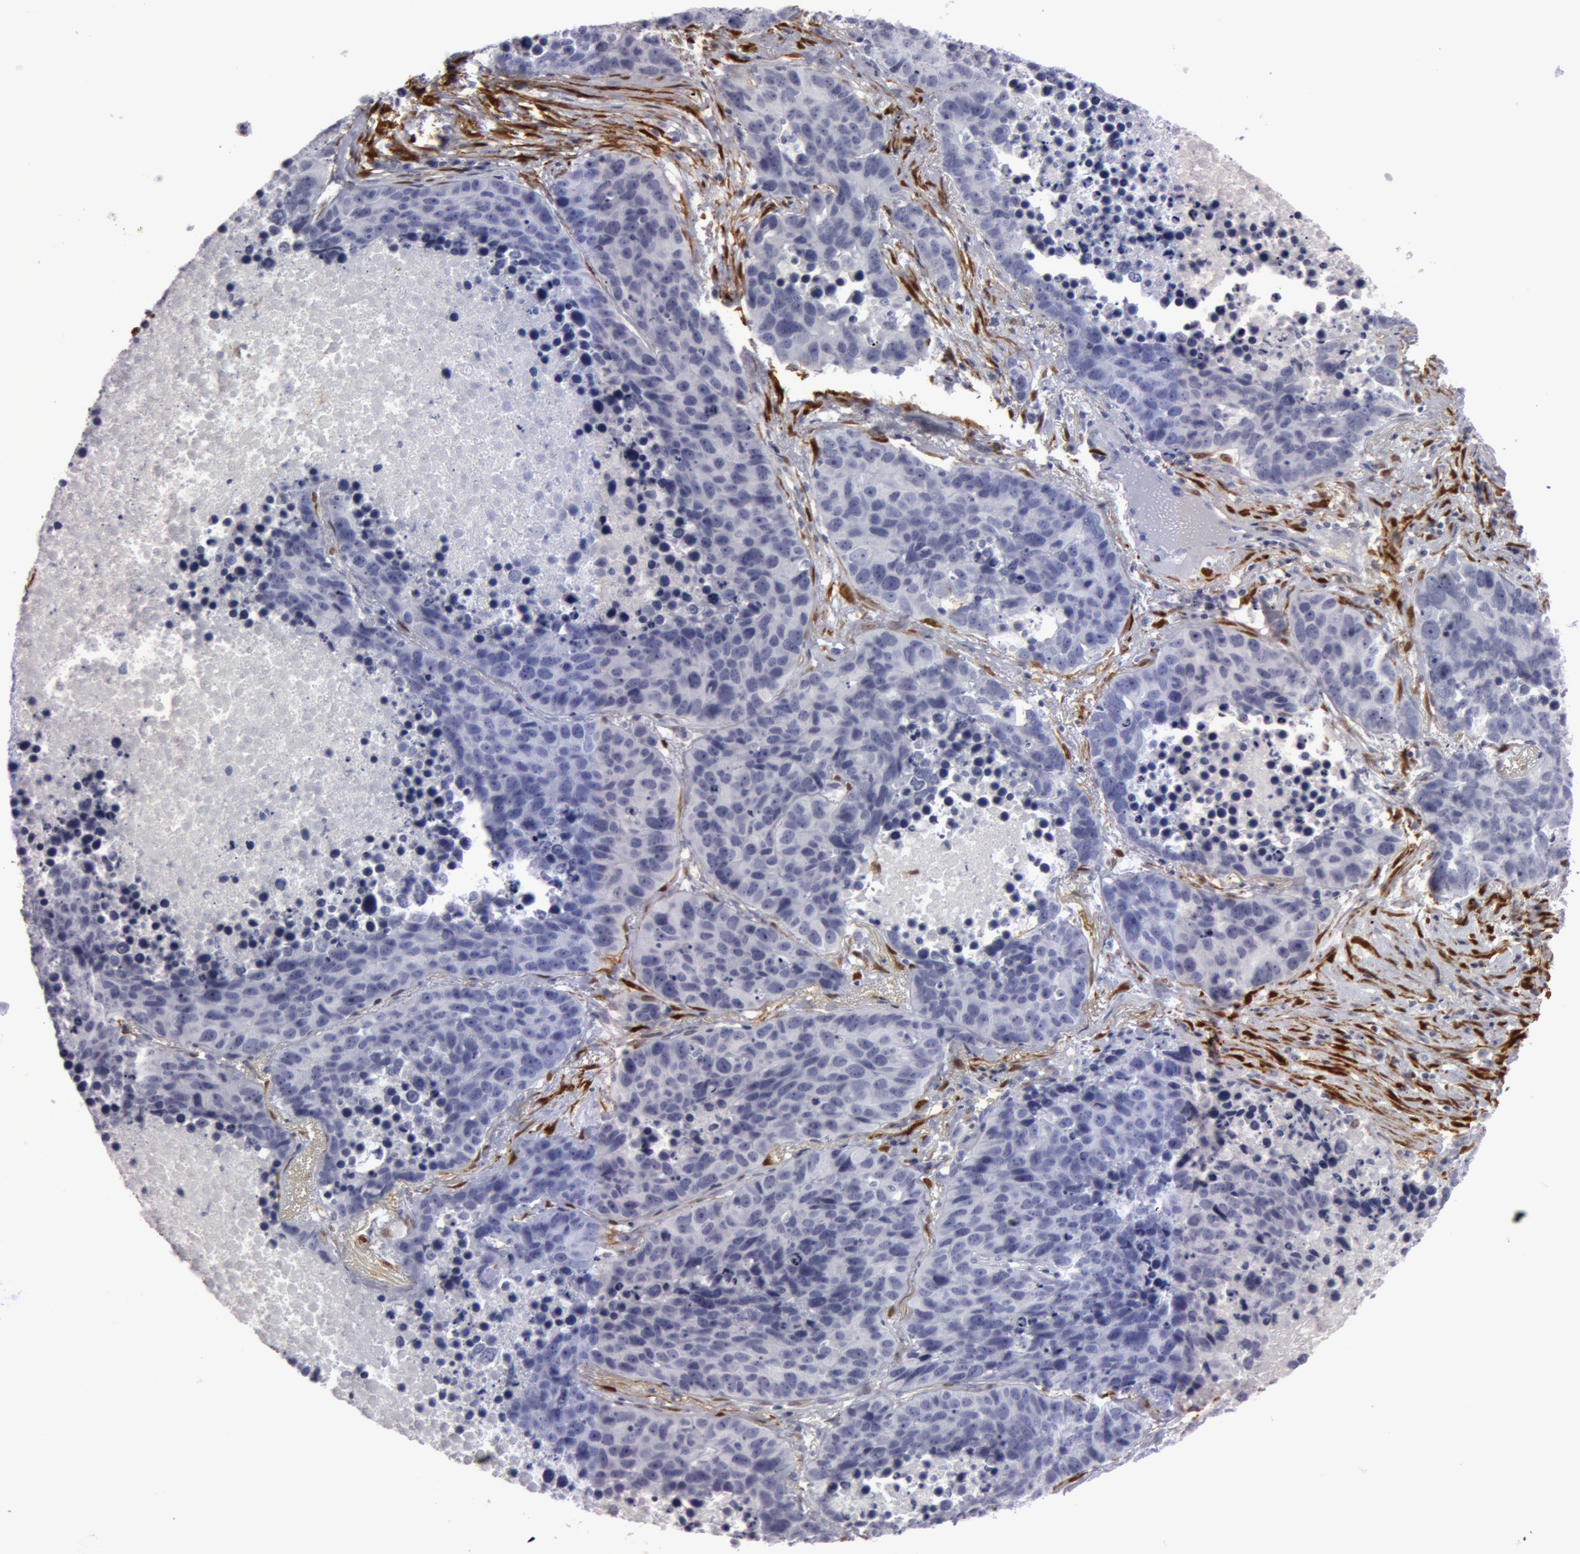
{"staining": {"intensity": "negative", "quantity": "none", "location": "none"}, "tissue": "lung cancer", "cell_type": "Tumor cells", "image_type": "cancer", "snomed": [{"axis": "morphology", "description": "Carcinoid, malignant, NOS"}, {"axis": "topography", "description": "Lung"}], "caption": "Immunohistochemistry (IHC) histopathology image of neoplastic tissue: lung cancer (carcinoid (malignant)) stained with DAB displays no significant protein positivity in tumor cells.", "gene": "TAGLN", "patient": {"sex": "male", "age": 60}}